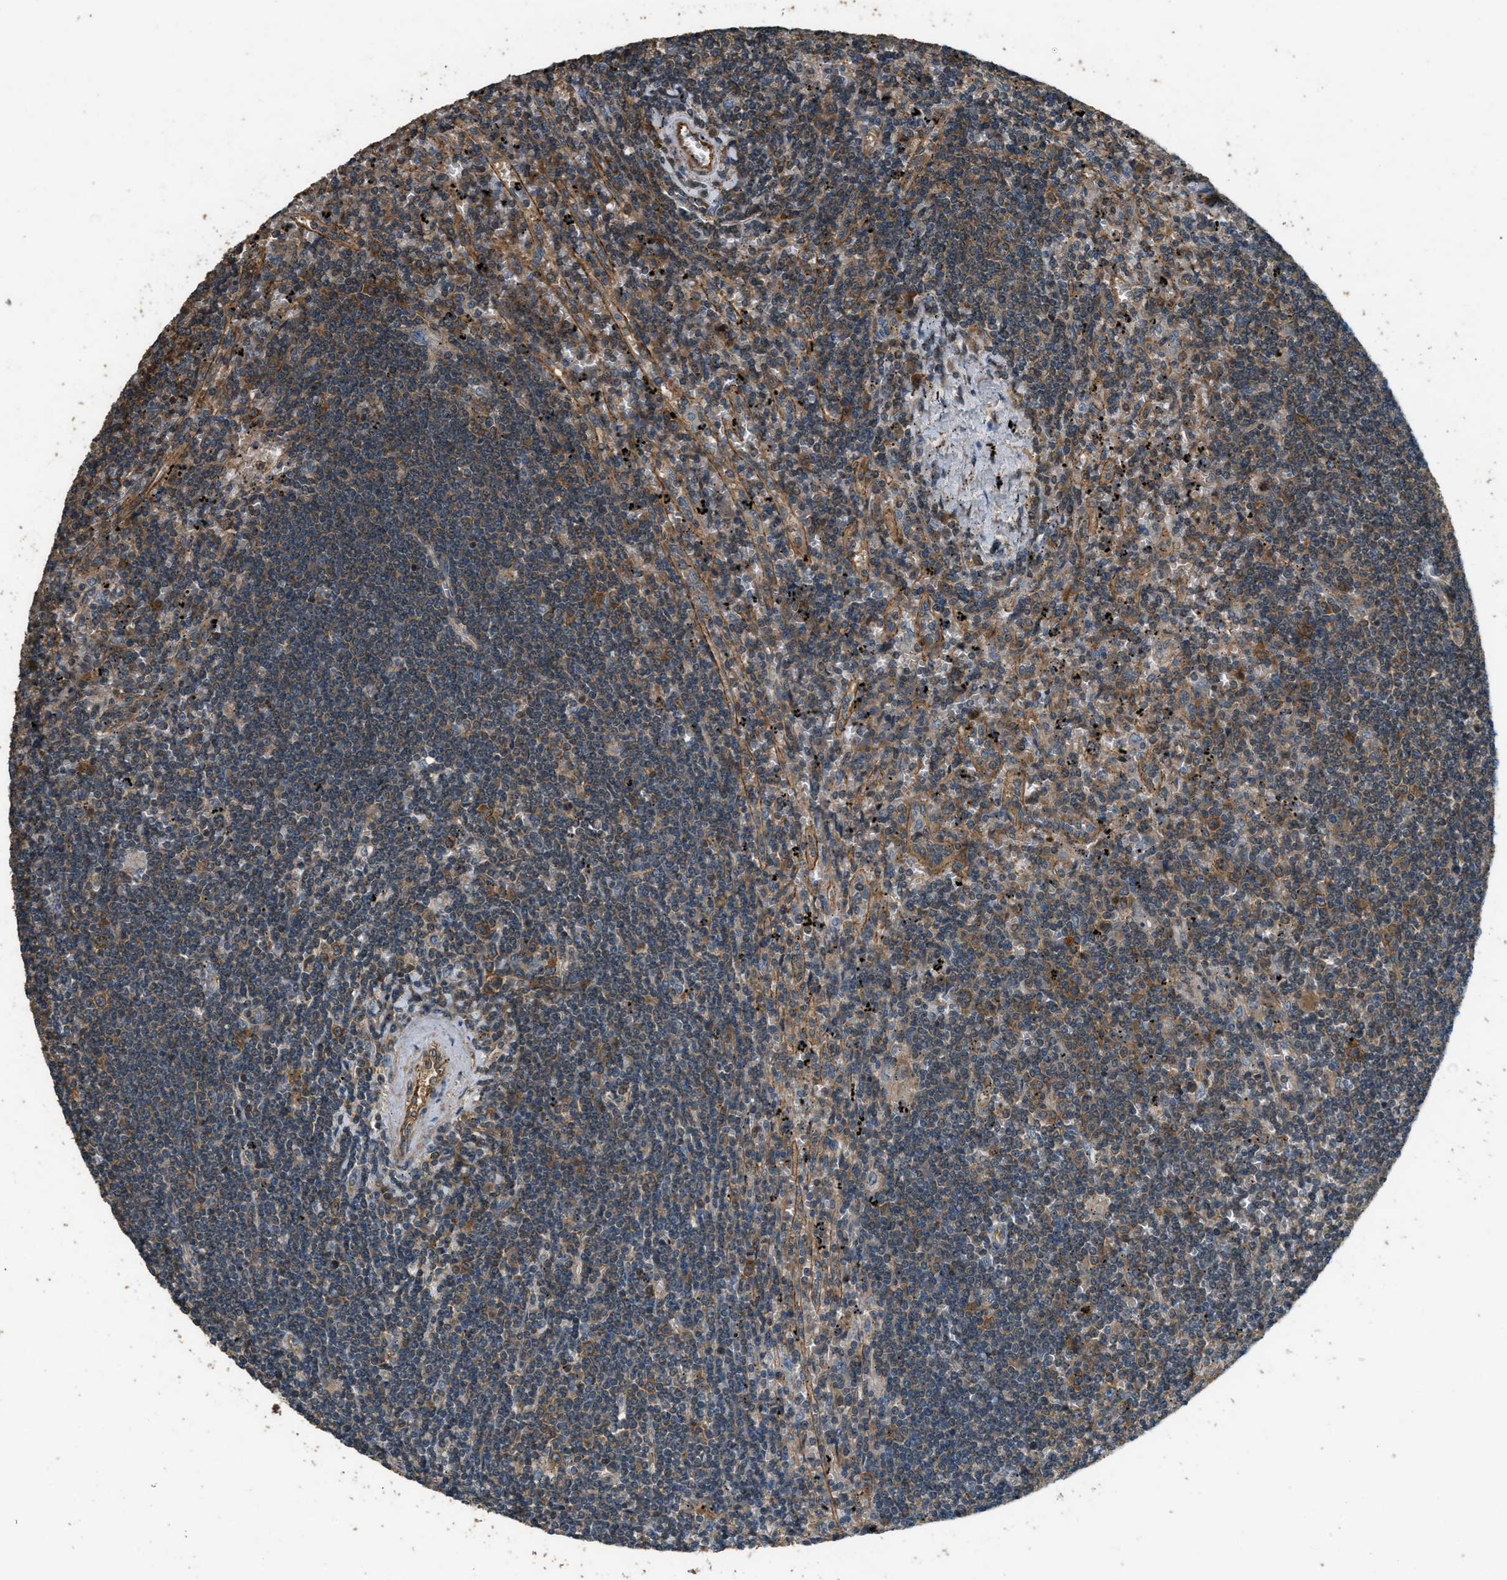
{"staining": {"intensity": "moderate", "quantity": "25%-75%", "location": "cytoplasmic/membranous"}, "tissue": "lymphoma", "cell_type": "Tumor cells", "image_type": "cancer", "snomed": [{"axis": "morphology", "description": "Malignant lymphoma, non-Hodgkin's type, Low grade"}, {"axis": "topography", "description": "Spleen"}], "caption": "Protein staining by IHC displays moderate cytoplasmic/membranous positivity in approximately 25%-75% of tumor cells in lymphoma. The staining is performed using DAB brown chromogen to label protein expression. The nuclei are counter-stained blue using hematoxylin.", "gene": "MARS1", "patient": {"sex": "male", "age": 76}}